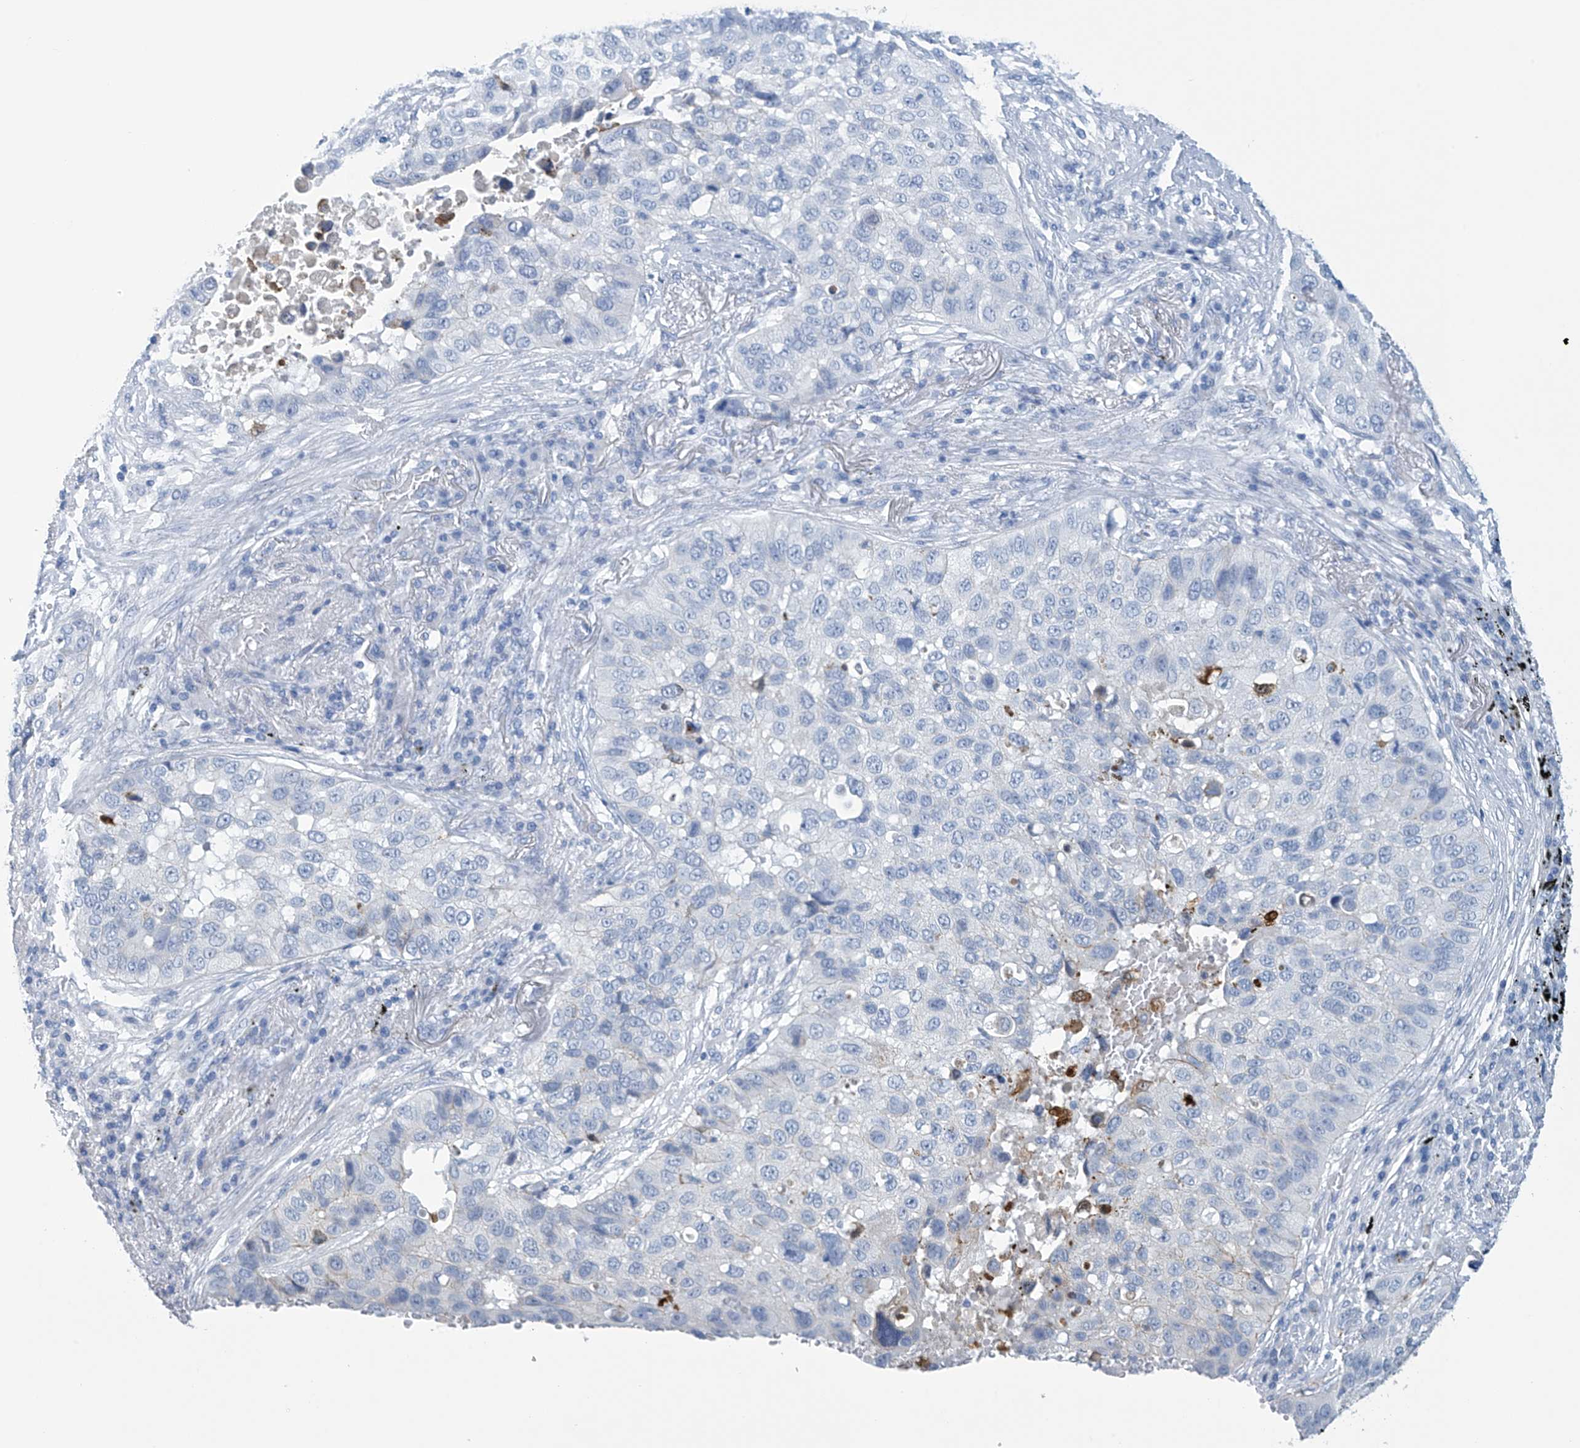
{"staining": {"intensity": "negative", "quantity": "none", "location": "none"}, "tissue": "lung cancer", "cell_type": "Tumor cells", "image_type": "cancer", "snomed": [{"axis": "morphology", "description": "Squamous cell carcinoma, NOS"}, {"axis": "topography", "description": "Lung"}], "caption": "A photomicrograph of lung cancer (squamous cell carcinoma) stained for a protein displays no brown staining in tumor cells. The staining is performed using DAB (3,3'-diaminobenzidine) brown chromogen with nuclei counter-stained in using hematoxylin.", "gene": "DSP", "patient": {"sex": "male", "age": 57}}